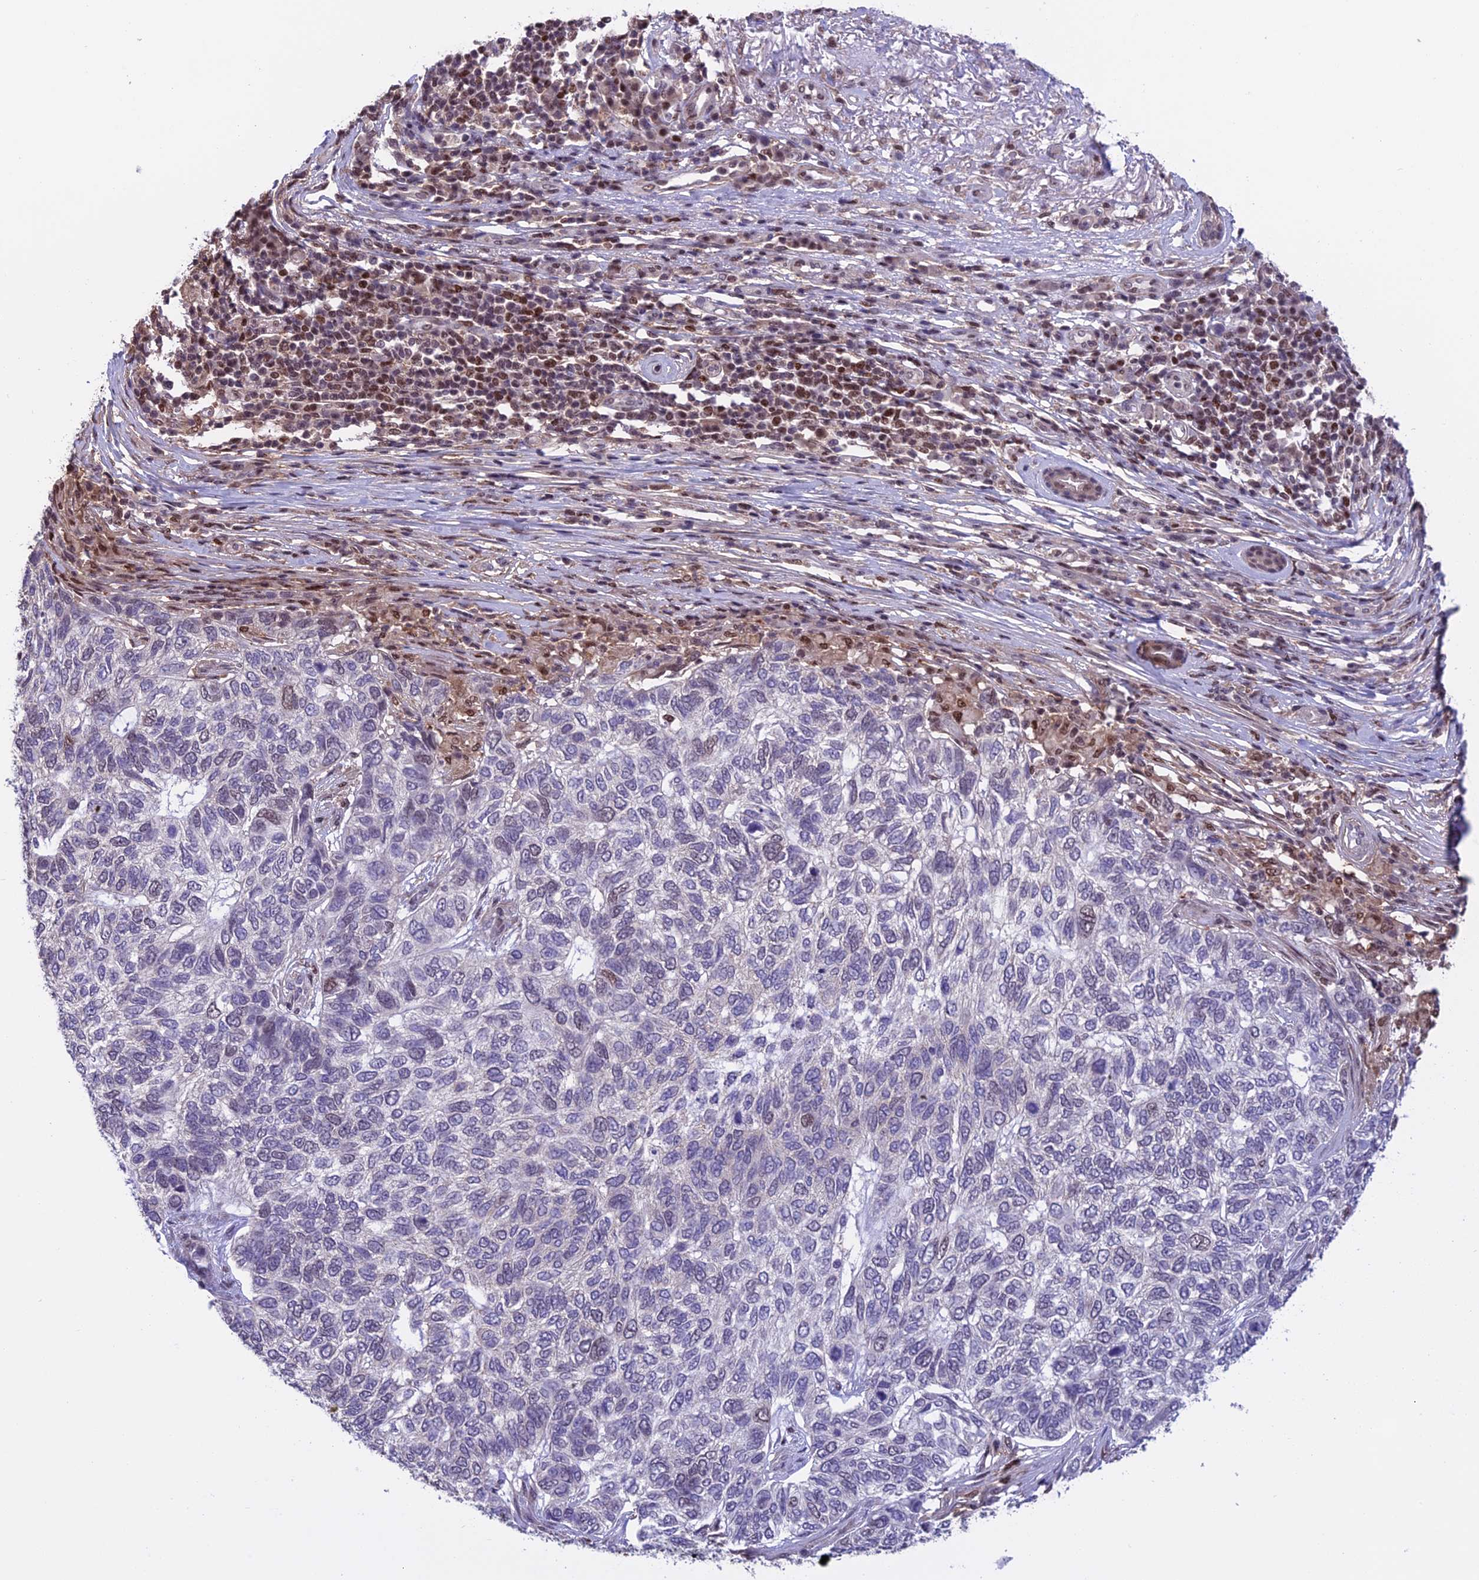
{"staining": {"intensity": "moderate", "quantity": "<25%", "location": "nuclear"}, "tissue": "skin cancer", "cell_type": "Tumor cells", "image_type": "cancer", "snomed": [{"axis": "morphology", "description": "Basal cell carcinoma"}, {"axis": "topography", "description": "Skin"}], "caption": "This is an image of immunohistochemistry (IHC) staining of basal cell carcinoma (skin), which shows moderate staining in the nuclear of tumor cells.", "gene": "MIS12", "patient": {"sex": "female", "age": 65}}